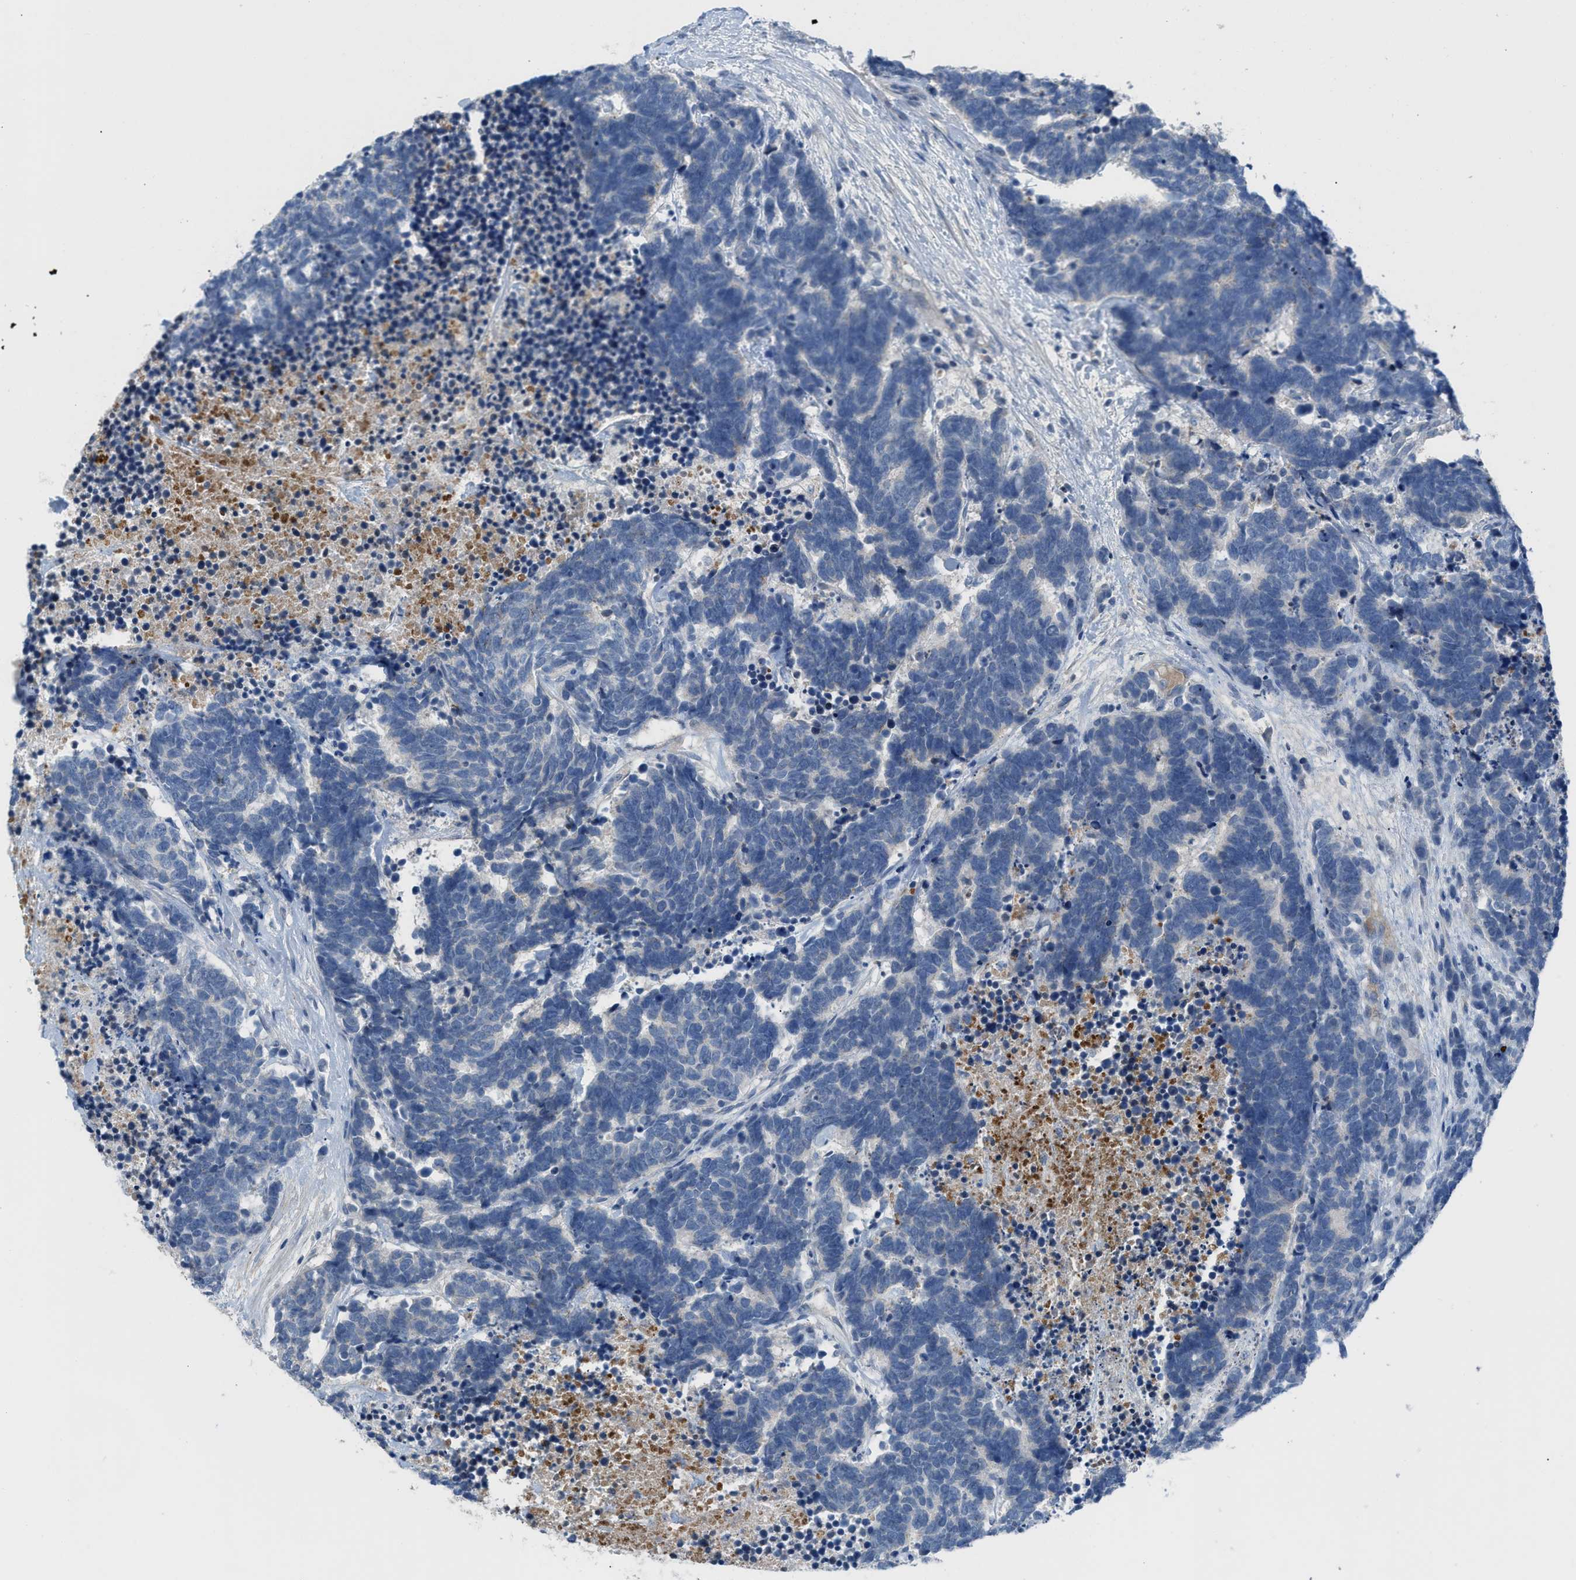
{"staining": {"intensity": "negative", "quantity": "none", "location": "none"}, "tissue": "carcinoid", "cell_type": "Tumor cells", "image_type": "cancer", "snomed": [{"axis": "morphology", "description": "Carcinoma, NOS"}, {"axis": "morphology", "description": "Carcinoid, malignant, NOS"}, {"axis": "topography", "description": "Urinary bladder"}], "caption": "Human carcinoid stained for a protein using IHC reveals no staining in tumor cells.", "gene": "HPX", "patient": {"sex": "male", "age": 57}}